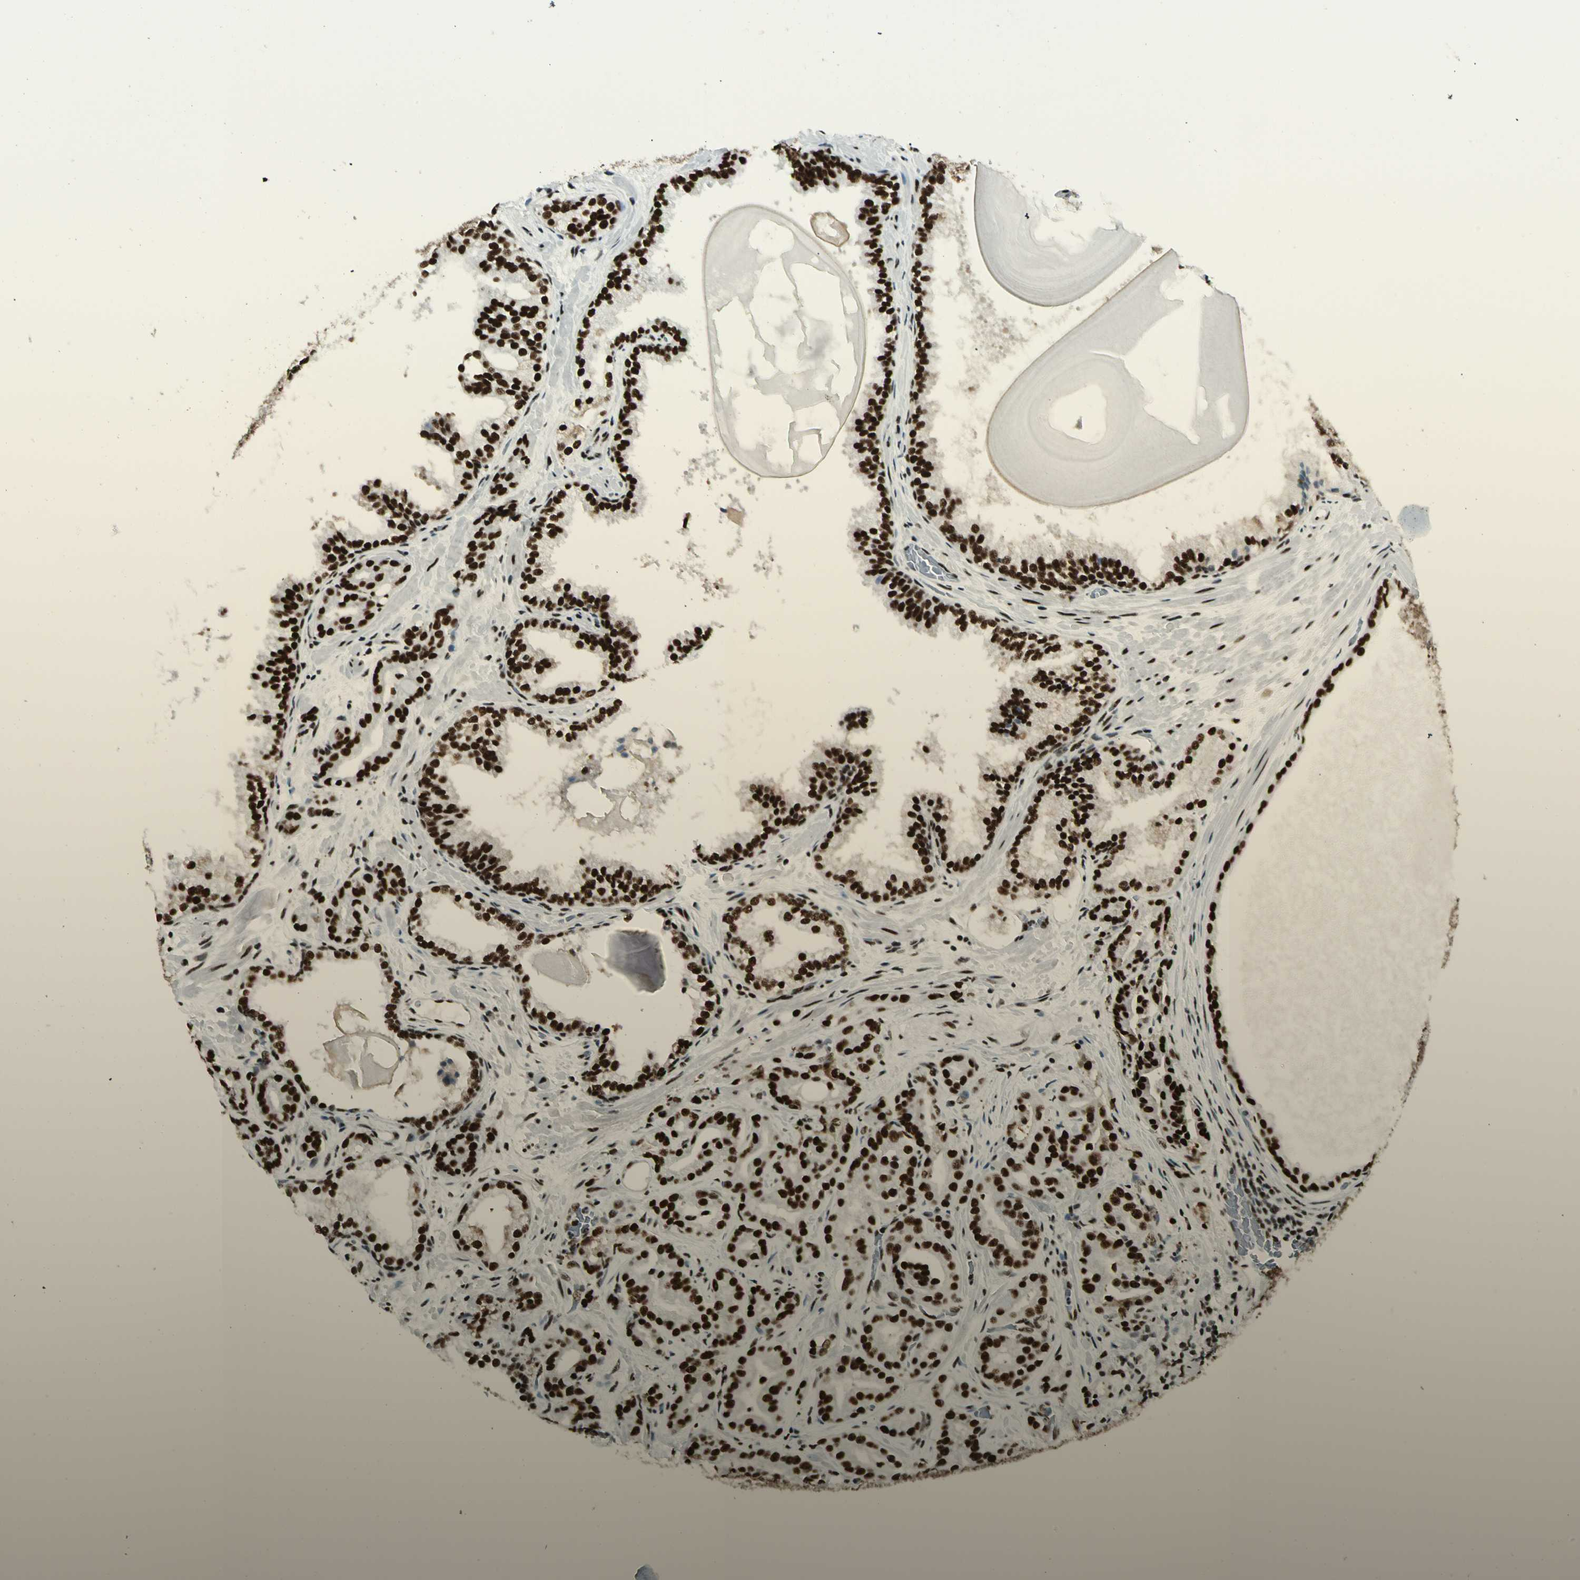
{"staining": {"intensity": "strong", "quantity": ">75%", "location": "nuclear"}, "tissue": "prostate cancer", "cell_type": "Tumor cells", "image_type": "cancer", "snomed": [{"axis": "morphology", "description": "Adenocarcinoma, Low grade"}, {"axis": "topography", "description": "Prostate"}], "caption": "About >75% of tumor cells in prostate cancer reveal strong nuclear protein expression as visualized by brown immunohistochemical staining.", "gene": "CCAR1", "patient": {"sex": "male", "age": 63}}